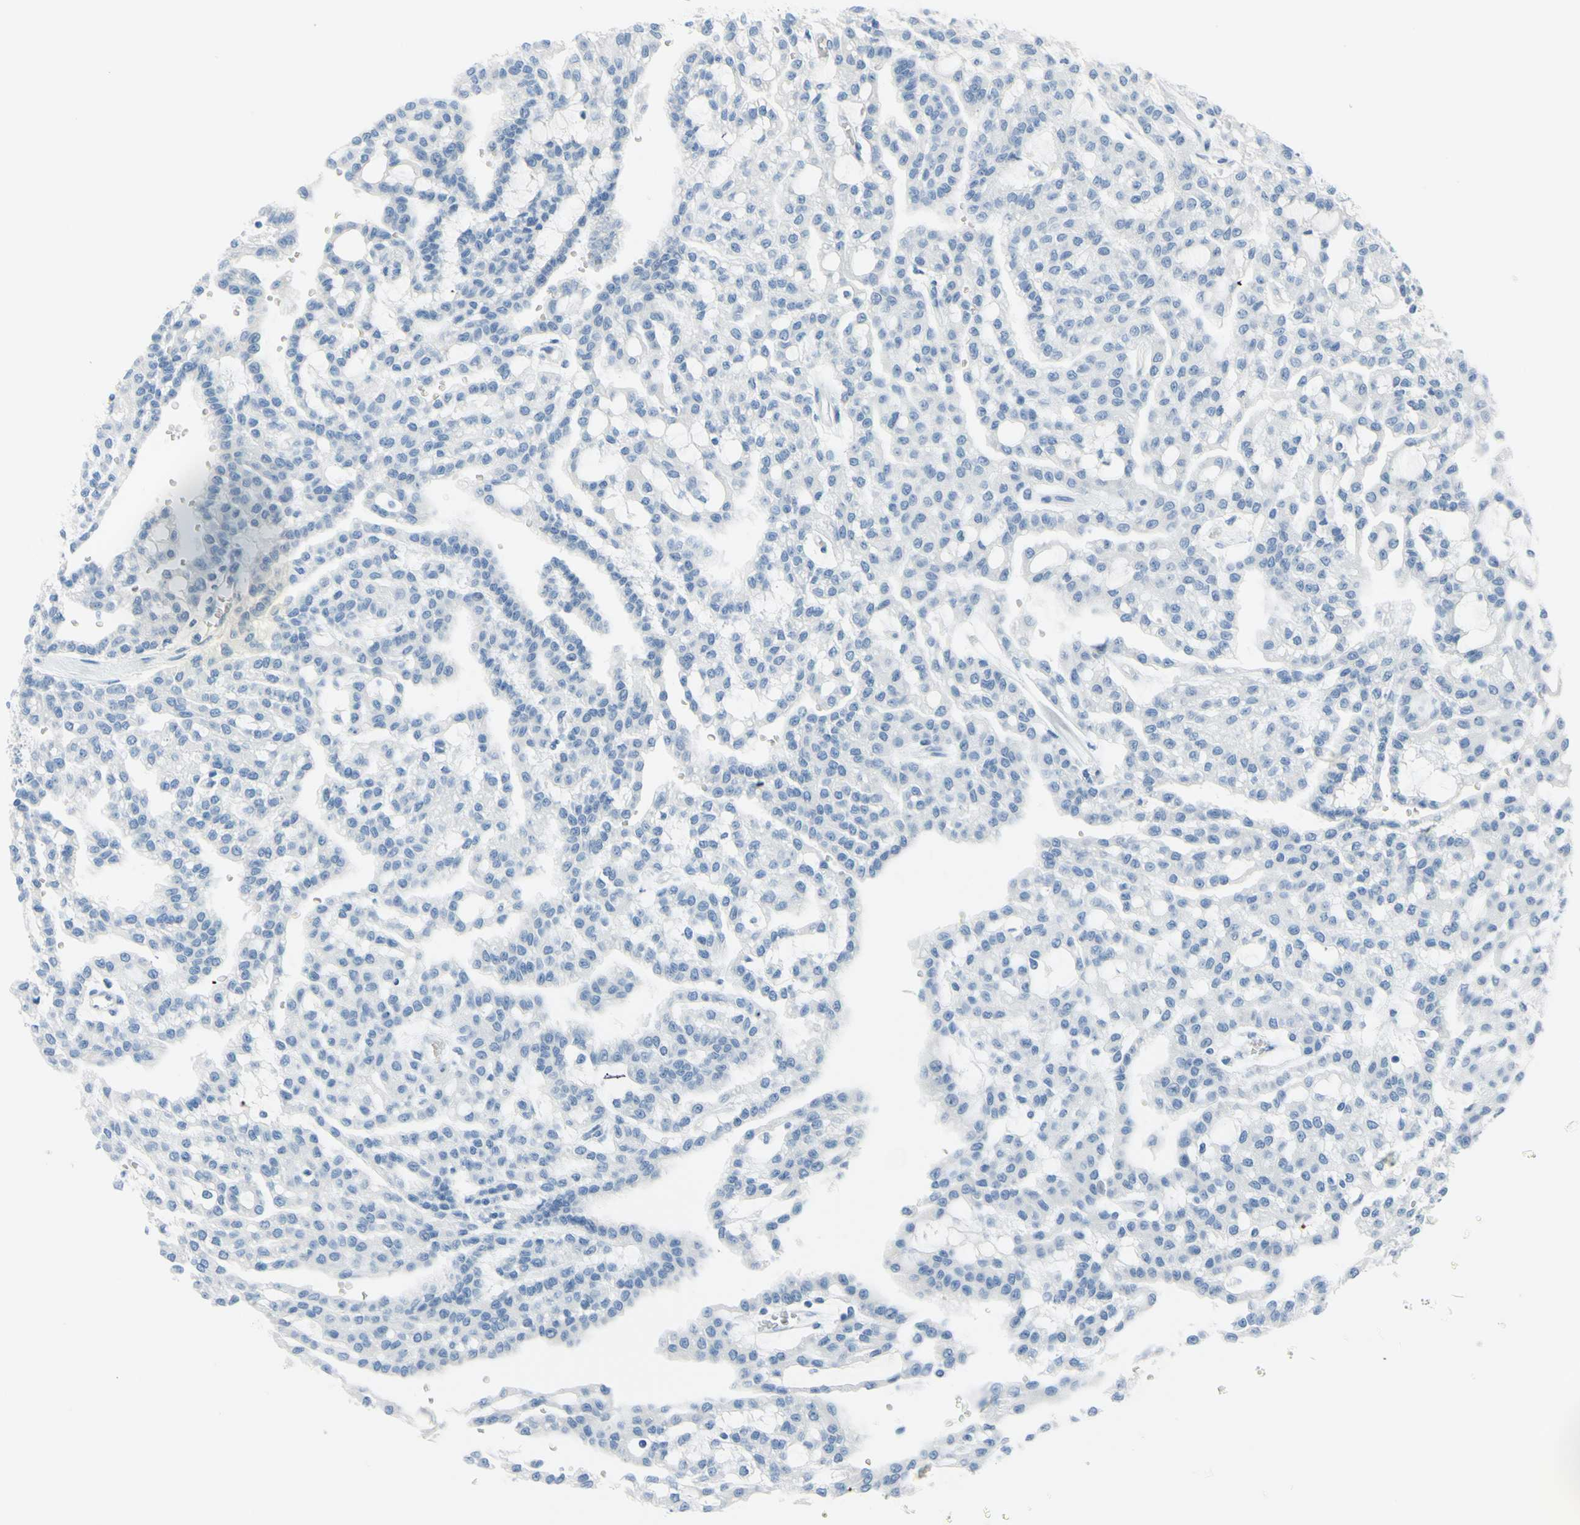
{"staining": {"intensity": "negative", "quantity": "none", "location": "none"}, "tissue": "renal cancer", "cell_type": "Tumor cells", "image_type": "cancer", "snomed": [{"axis": "morphology", "description": "Adenocarcinoma, NOS"}, {"axis": "topography", "description": "Kidney"}], "caption": "A histopathology image of human renal cancer is negative for staining in tumor cells.", "gene": "DCT", "patient": {"sex": "male", "age": 63}}